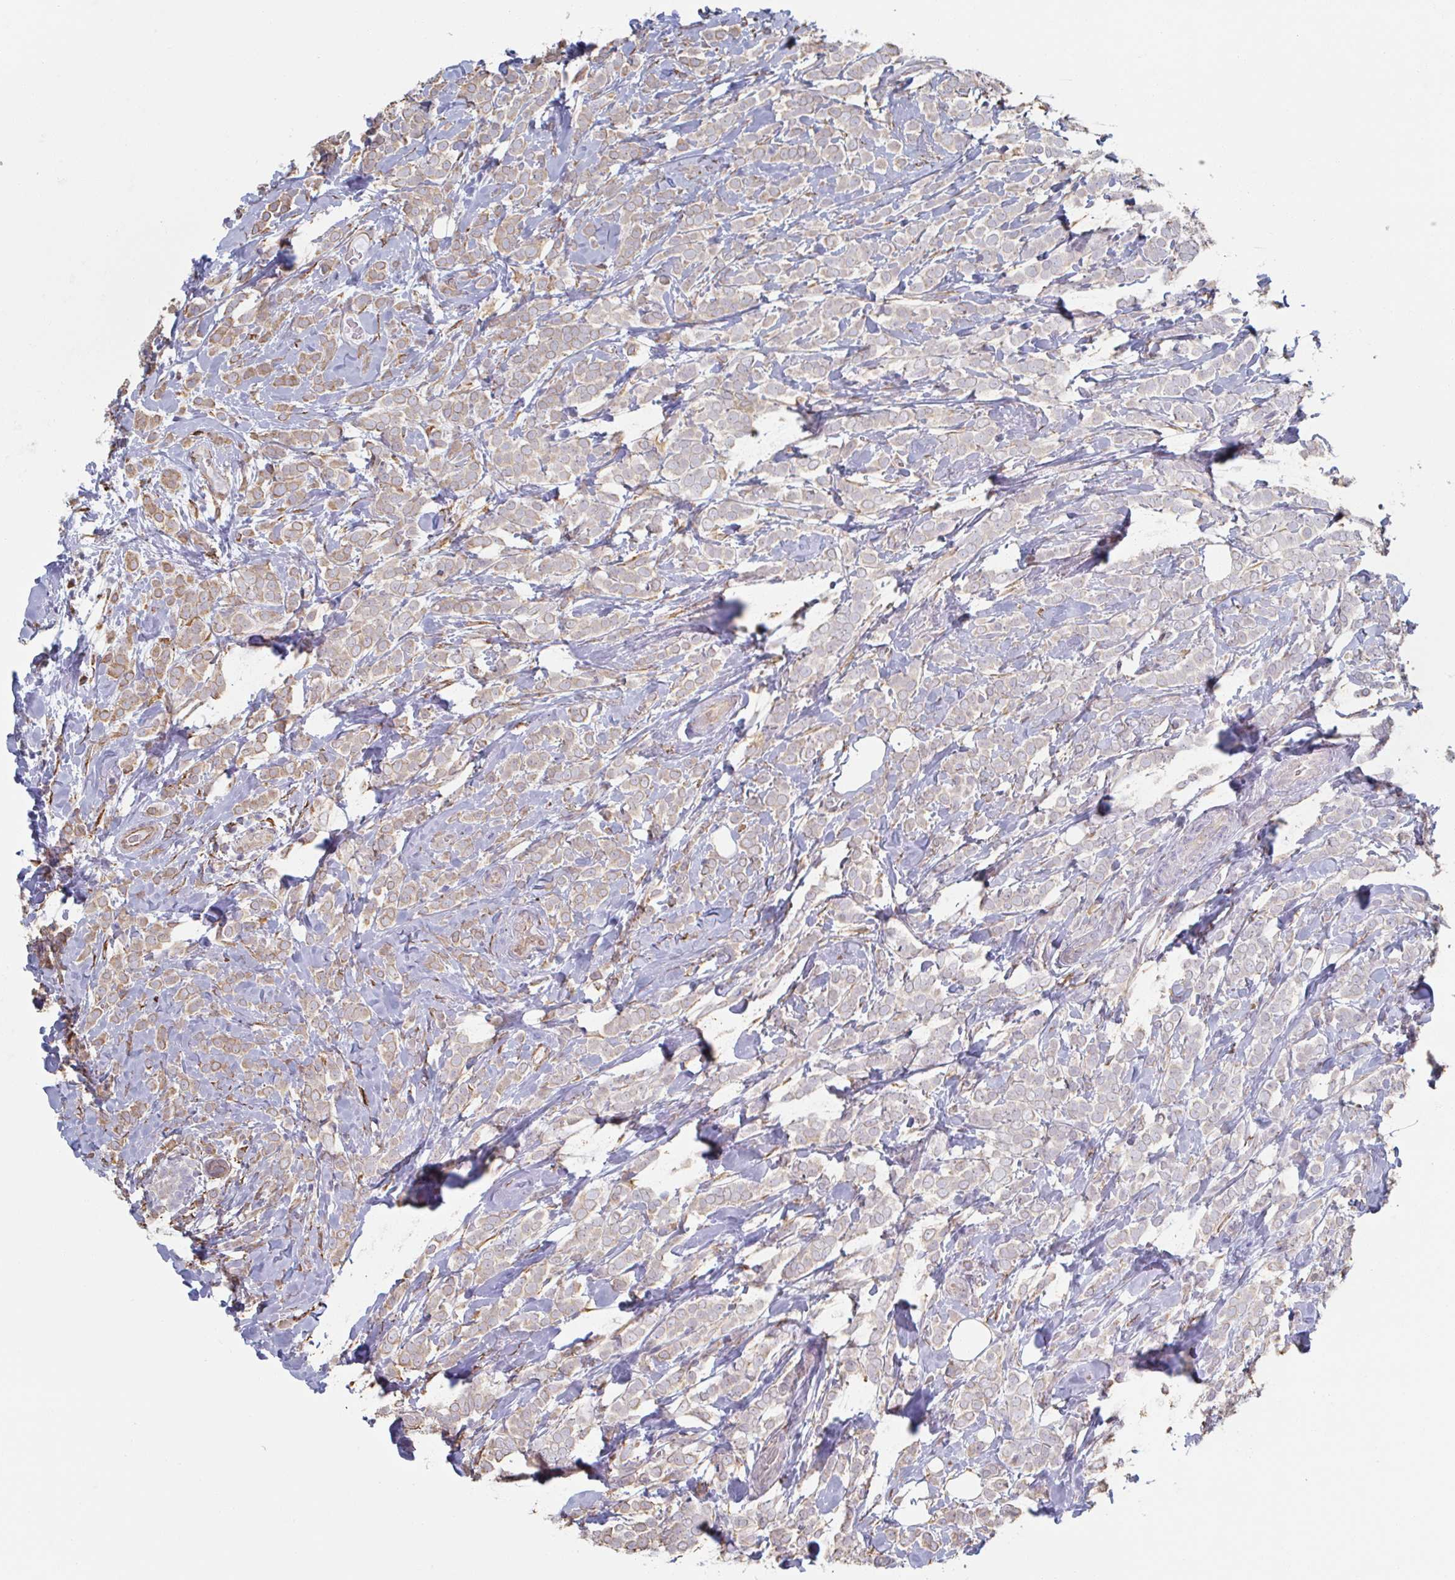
{"staining": {"intensity": "moderate", "quantity": "25%-75%", "location": "cytoplasmic/membranous"}, "tissue": "breast cancer", "cell_type": "Tumor cells", "image_type": "cancer", "snomed": [{"axis": "morphology", "description": "Lobular carcinoma"}, {"axis": "topography", "description": "Breast"}], "caption": "A micrograph showing moderate cytoplasmic/membranous staining in approximately 25%-75% of tumor cells in lobular carcinoma (breast), as visualized by brown immunohistochemical staining.", "gene": "RAB5IF", "patient": {"sex": "female", "age": 49}}